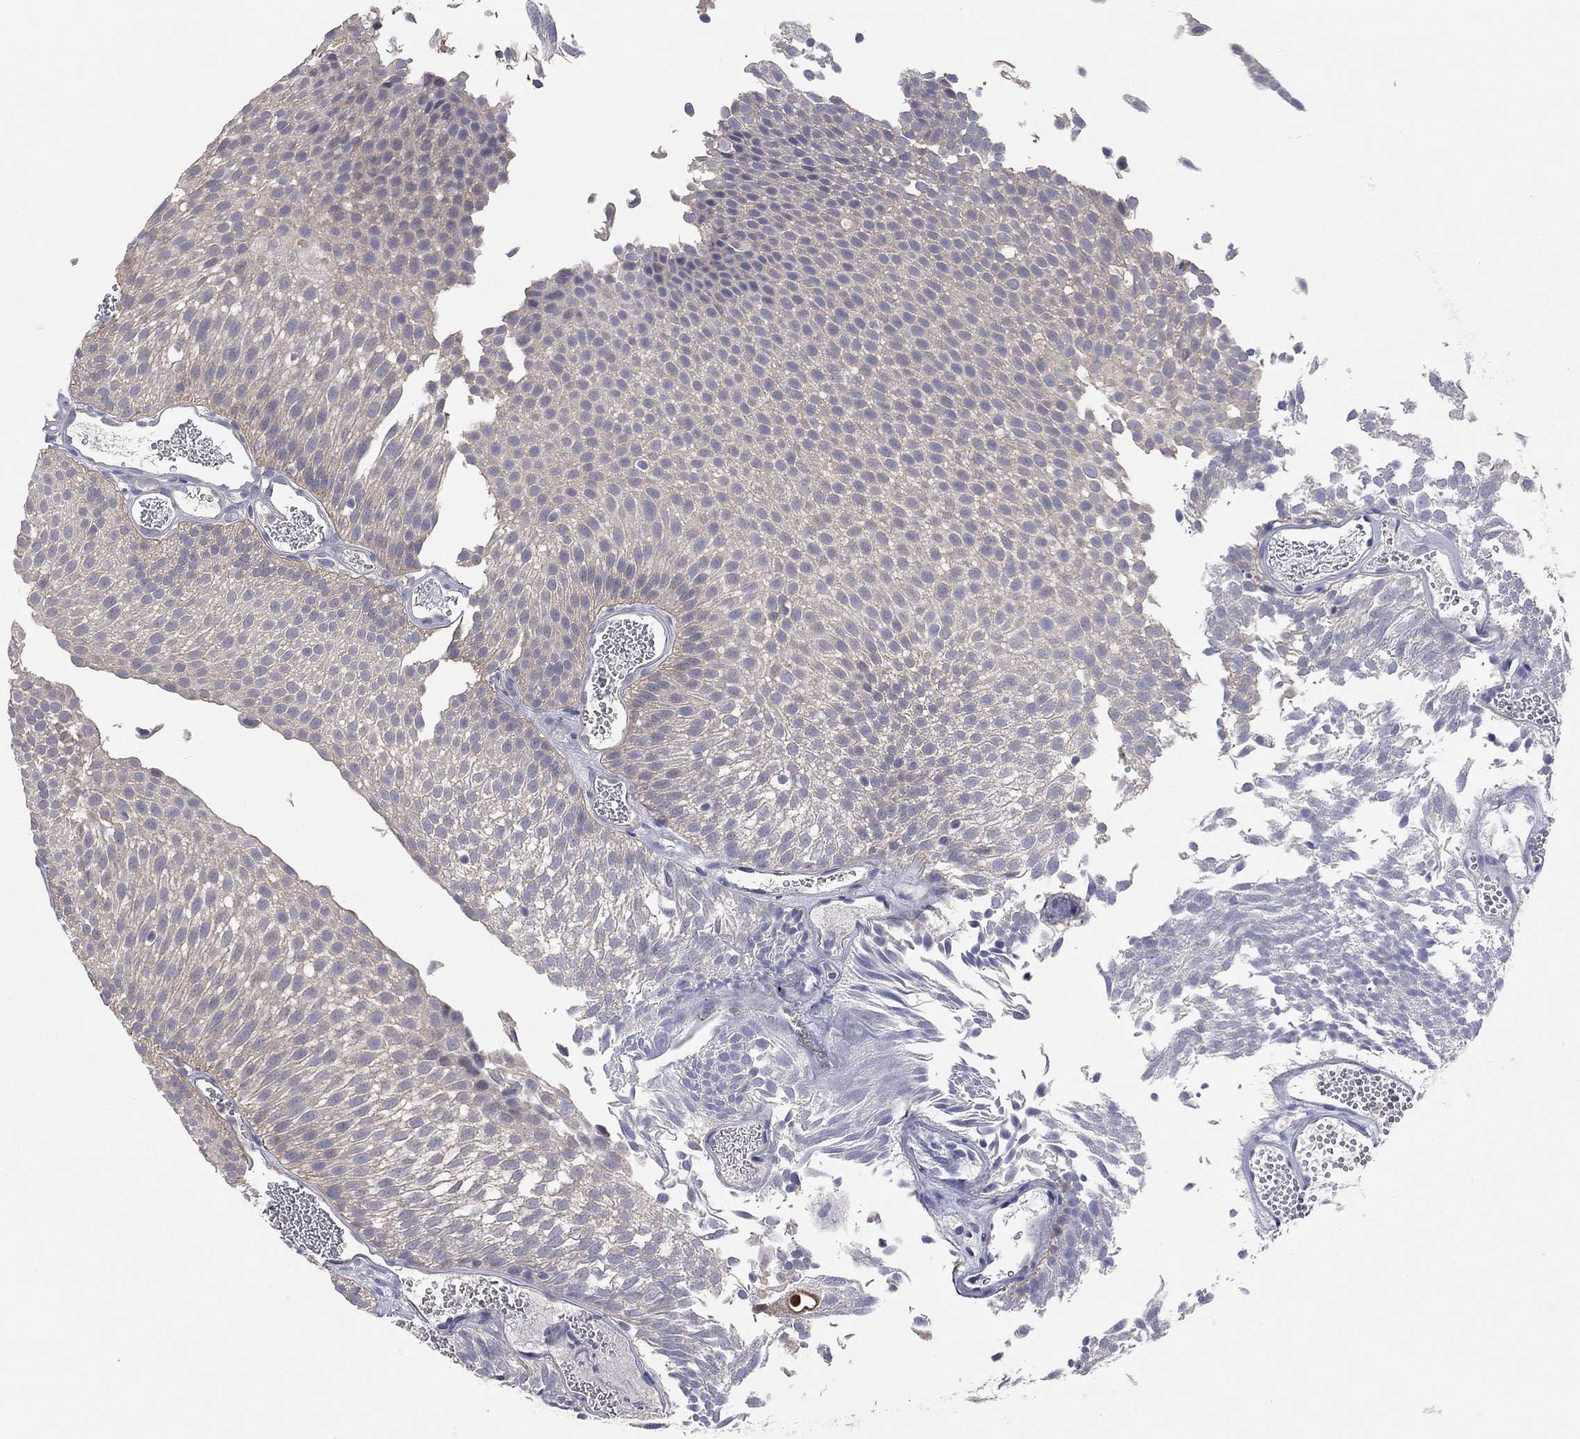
{"staining": {"intensity": "weak", "quantity": ">75%", "location": "cytoplasmic/membranous"}, "tissue": "urothelial cancer", "cell_type": "Tumor cells", "image_type": "cancer", "snomed": [{"axis": "morphology", "description": "Urothelial carcinoma, Low grade"}, {"axis": "topography", "description": "Urinary bladder"}], "caption": "Weak cytoplasmic/membranous expression for a protein is identified in approximately >75% of tumor cells of urothelial cancer using IHC.", "gene": "KCNB1", "patient": {"sex": "male", "age": 52}}